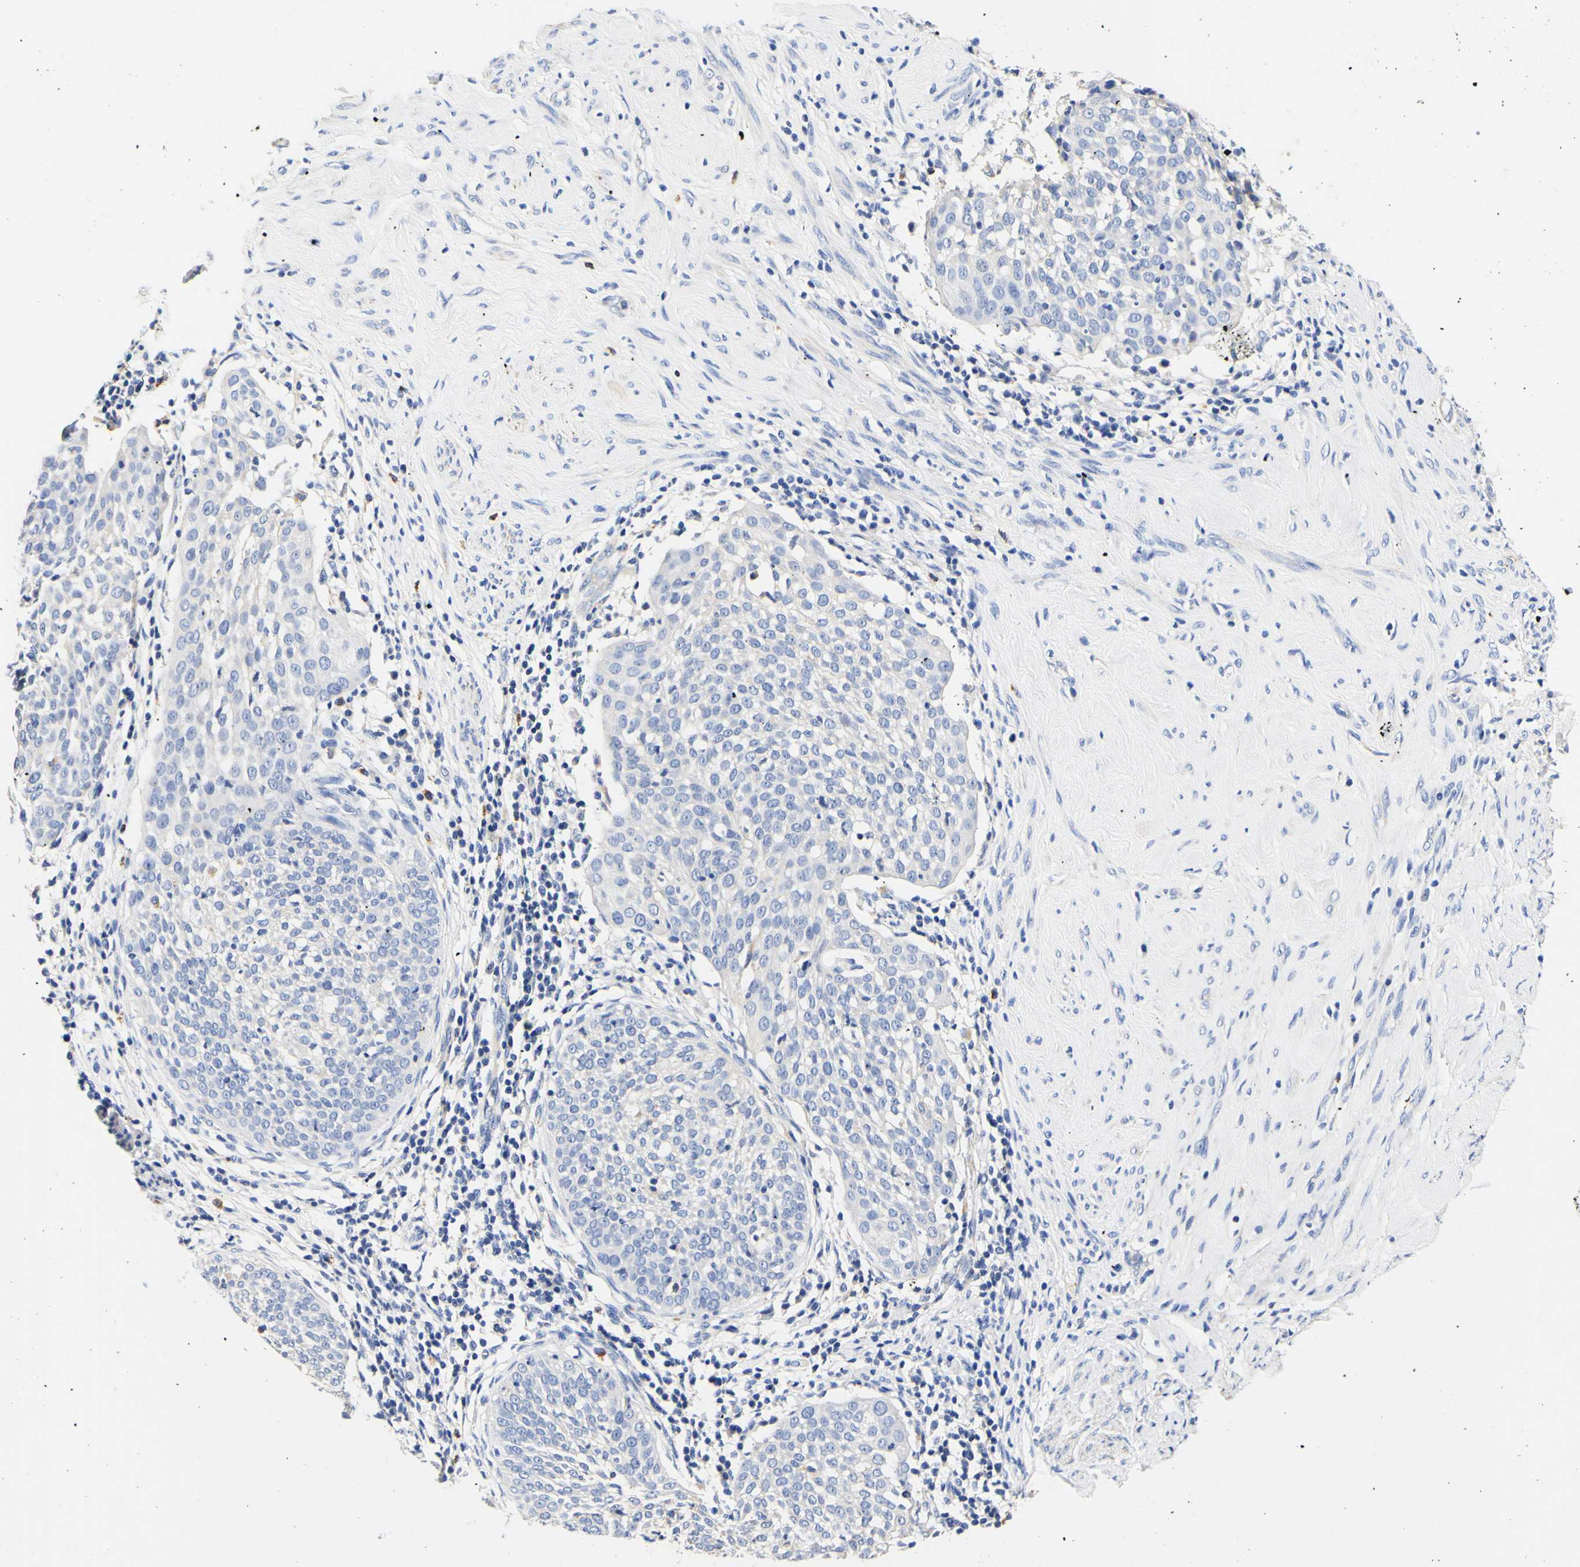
{"staining": {"intensity": "negative", "quantity": "none", "location": "none"}, "tissue": "cervical cancer", "cell_type": "Tumor cells", "image_type": "cancer", "snomed": [{"axis": "morphology", "description": "Squamous cell carcinoma, NOS"}, {"axis": "topography", "description": "Cervix"}], "caption": "A high-resolution histopathology image shows immunohistochemistry staining of cervical cancer (squamous cell carcinoma), which reveals no significant expression in tumor cells.", "gene": "CAMK4", "patient": {"sex": "female", "age": 51}}